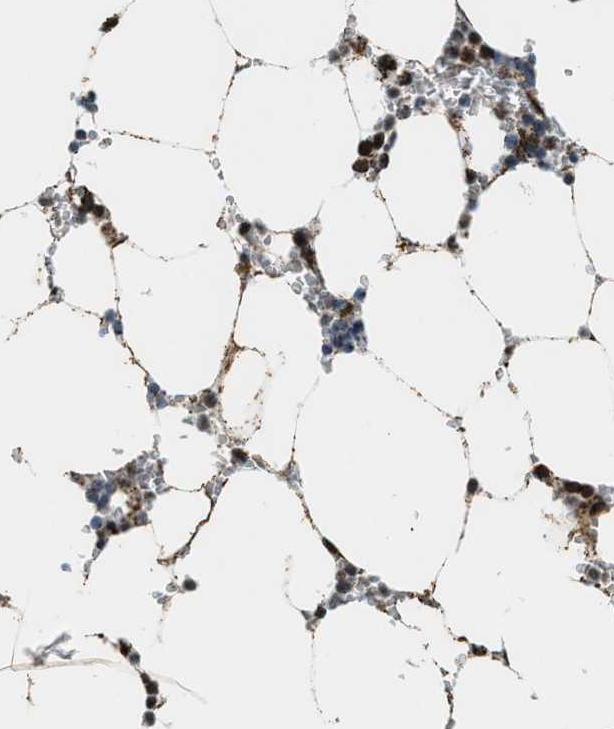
{"staining": {"intensity": "strong", "quantity": ">75%", "location": "nuclear"}, "tissue": "bone marrow", "cell_type": "Hematopoietic cells", "image_type": "normal", "snomed": [{"axis": "morphology", "description": "Normal tissue, NOS"}, {"axis": "topography", "description": "Bone marrow"}], "caption": "A high-resolution histopathology image shows immunohistochemistry staining of normal bone marrow, which reveals strong nuclear positivity in approximately >75% of hematopoietic cells. The protein of interest is shown in brown color, while the nuclei are stained blue.", "gene": "HIBADH", "patient": {"sex": "male", "age": 70}}